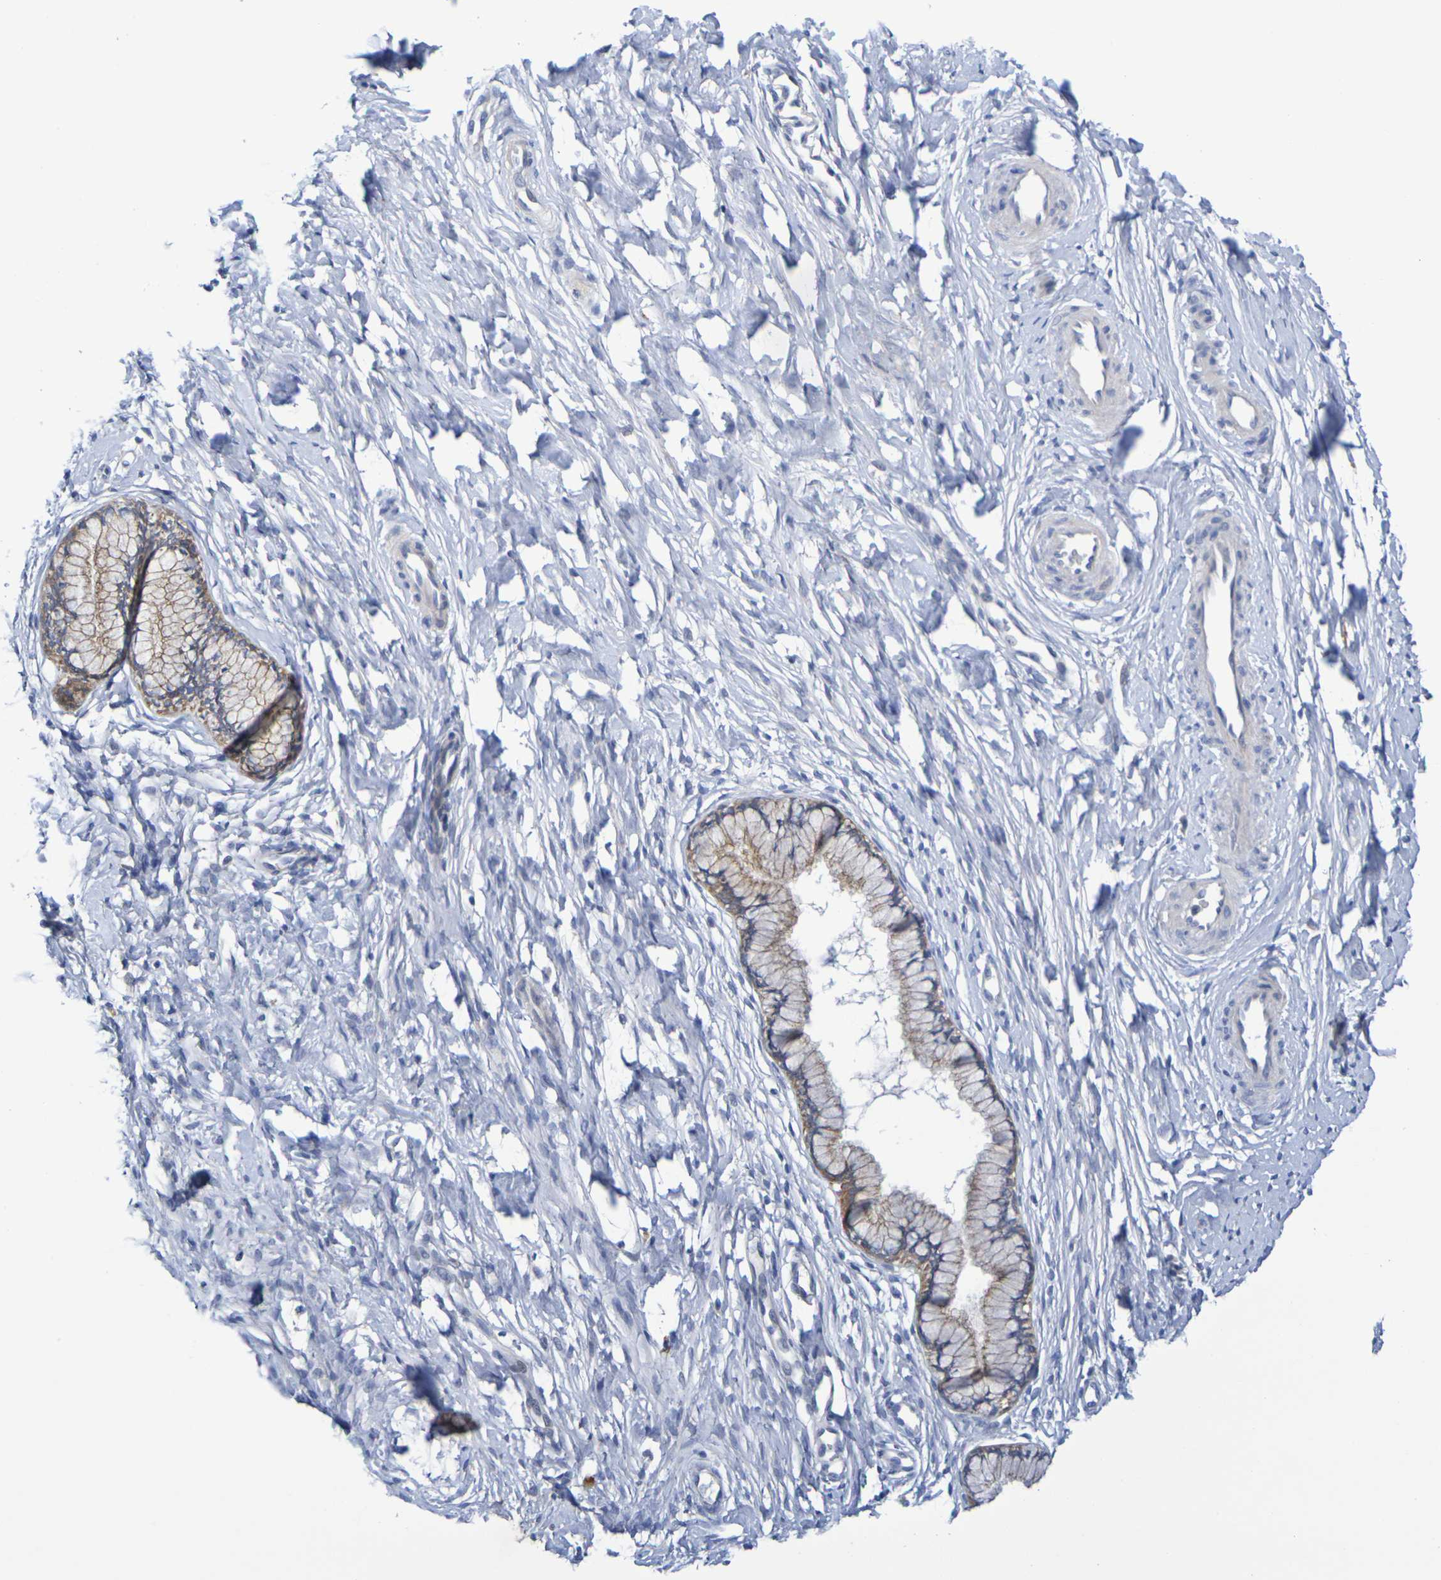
{"staining": {"intensity": "moderate", "quantity": ">75%", "location": "cytoplasmic/membranous"}, "tissue": "cervix", "cell_type": "Glandular cells", "image_type": "normal", "snomed": [{"axis": "morphology", "description": "Normal tissue, NOS"}, {"axis": "topography", "description": "Cervix"}], "caption": "This is an image of immunohistochemistry (IHC) staining of benign cervix, which shows moderate positivity in the cytoplasmic/membranous of glandular cells.", "gene": "SDC4", "patient": {"sex": "female", "age": 65}}